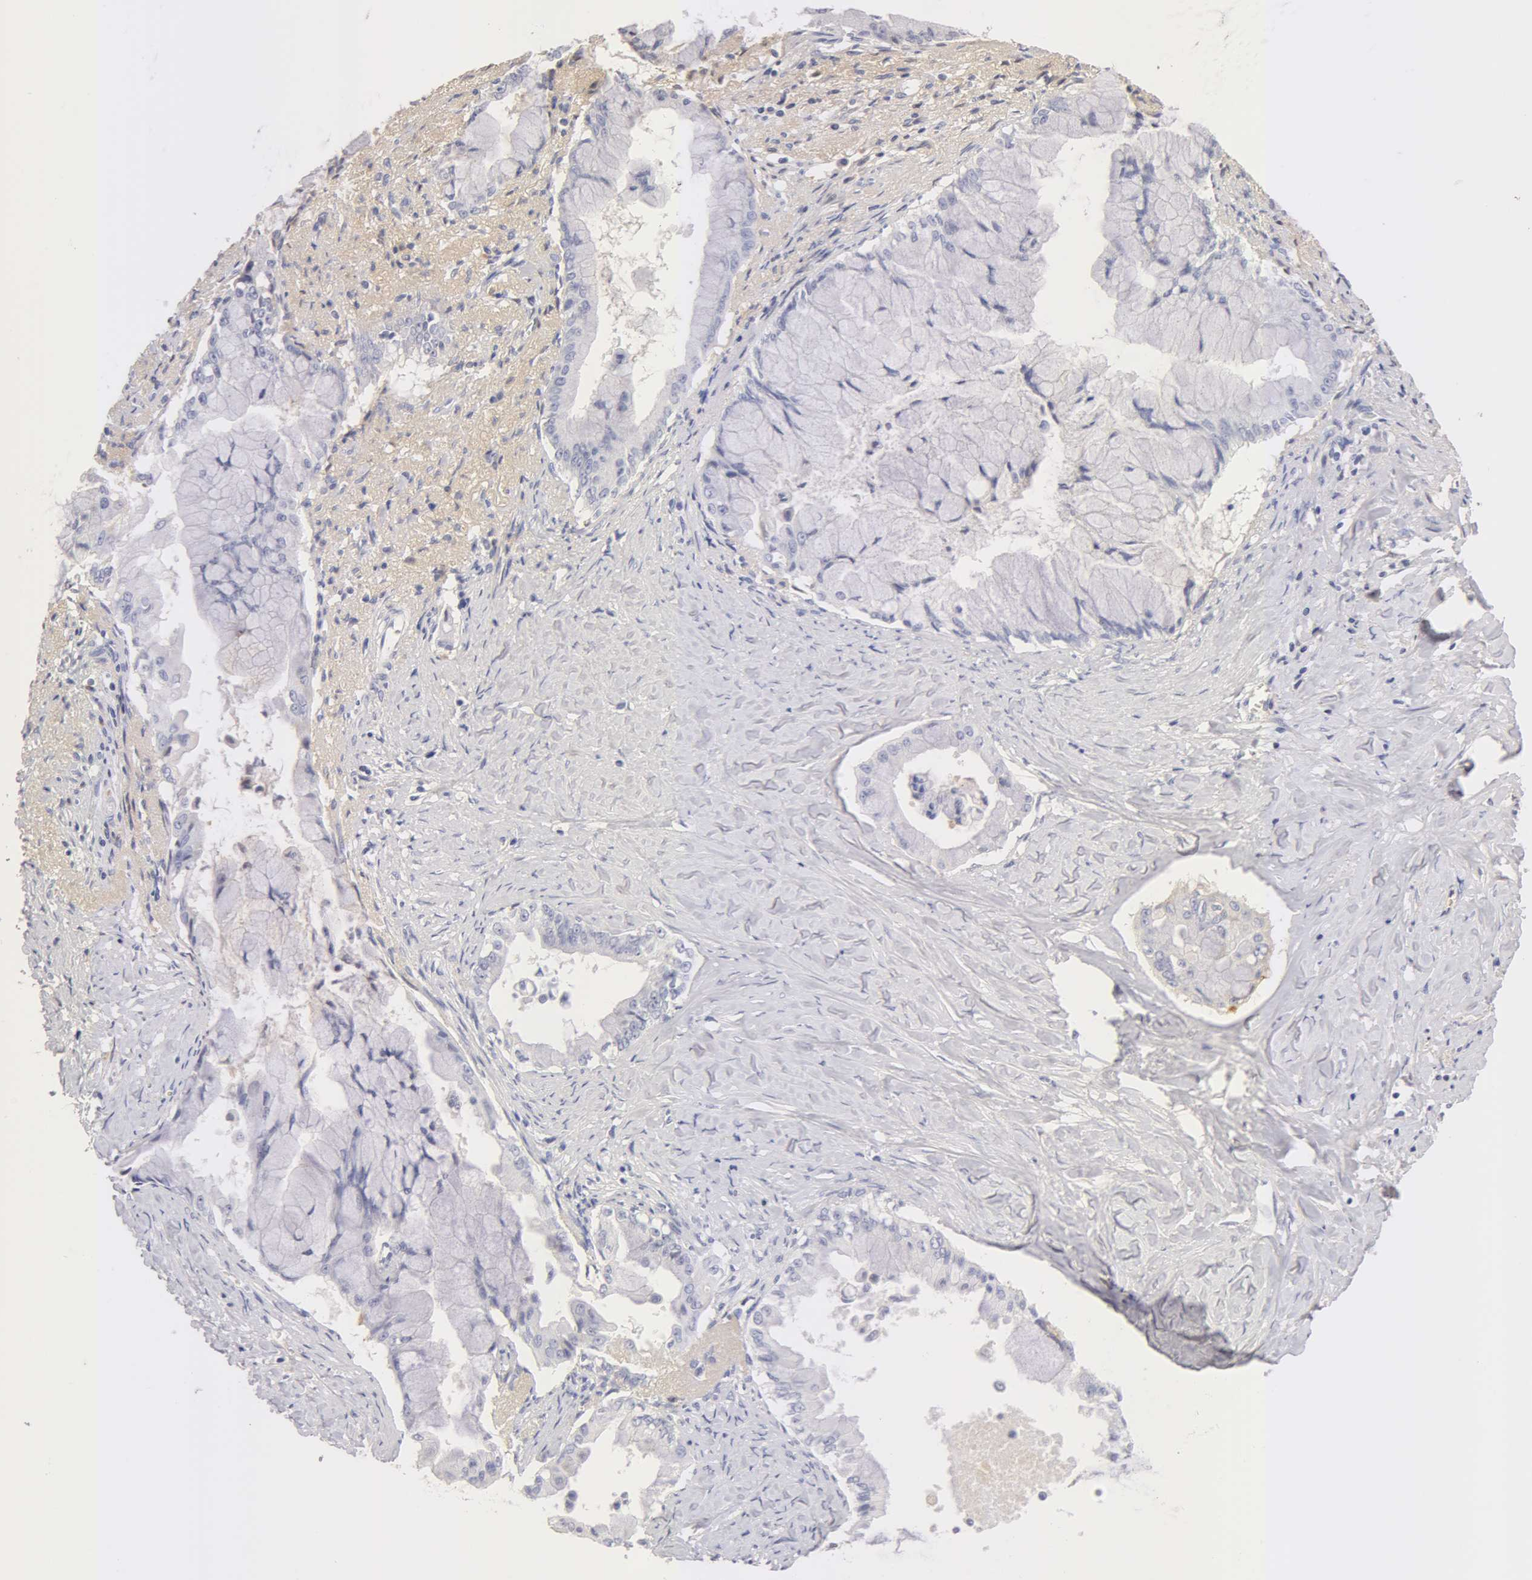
{"staining": {"intensity": "negative", "quantity": "none", "location": "none"}, "tissue": "pancreatic cancer", "cell_type": "Tumor cells", "image_type": "cancer", "snomed": [{"axis": "morphology", "description": "Adenocarcinoma, NOS"}, {"axis": "topography", "description": "Pancreas"}], "caption": "The photomicrograph demonstrates no staining of tumor cells in pancreatic cancer. (Brightfield microscopy of DAB (3,3'-diaminobenzidine) immunohistochemistry at high magnification).", "gene": "AHSG", "patient": {"sex": "male", "age": 59}}